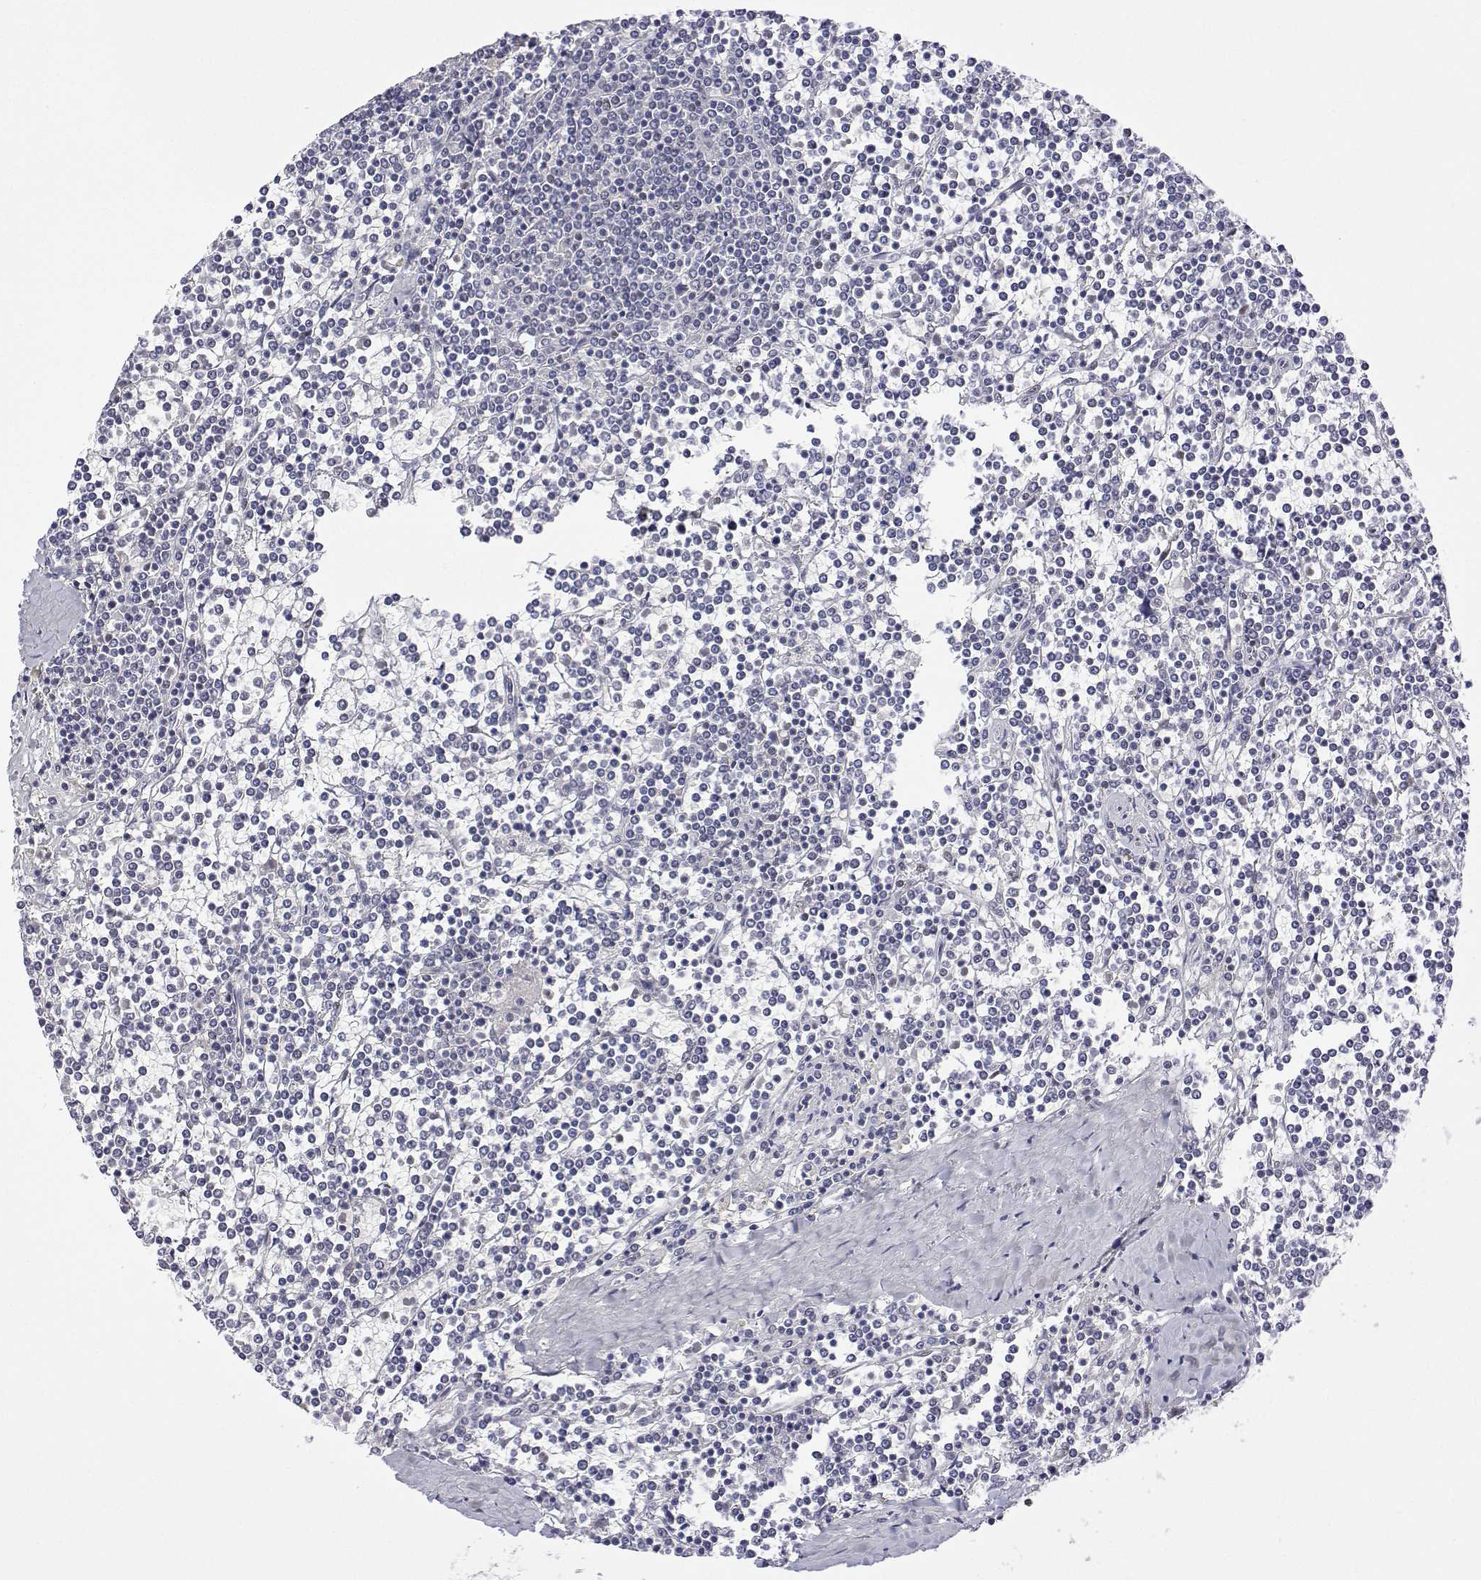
{"staining": {"intensity": "negative", "quantity": "none", "location": "none"}, "tissue": "lymphoma", "cell_type": "Tumor cells", "image_type": "cancer", "snomed": [{"axis": "morphology", "description": "Malignant lymphoma, non-Hodgkin's type, Low grade"}, {"axis": "topography", "description": "Spleen"}], "caption": "DAB immunohistochemical staining of lymphoma demonstrates no significant staining in tumor cells.", "gene": "ADAR", "patient": {"sex": "female", "age": 19}}